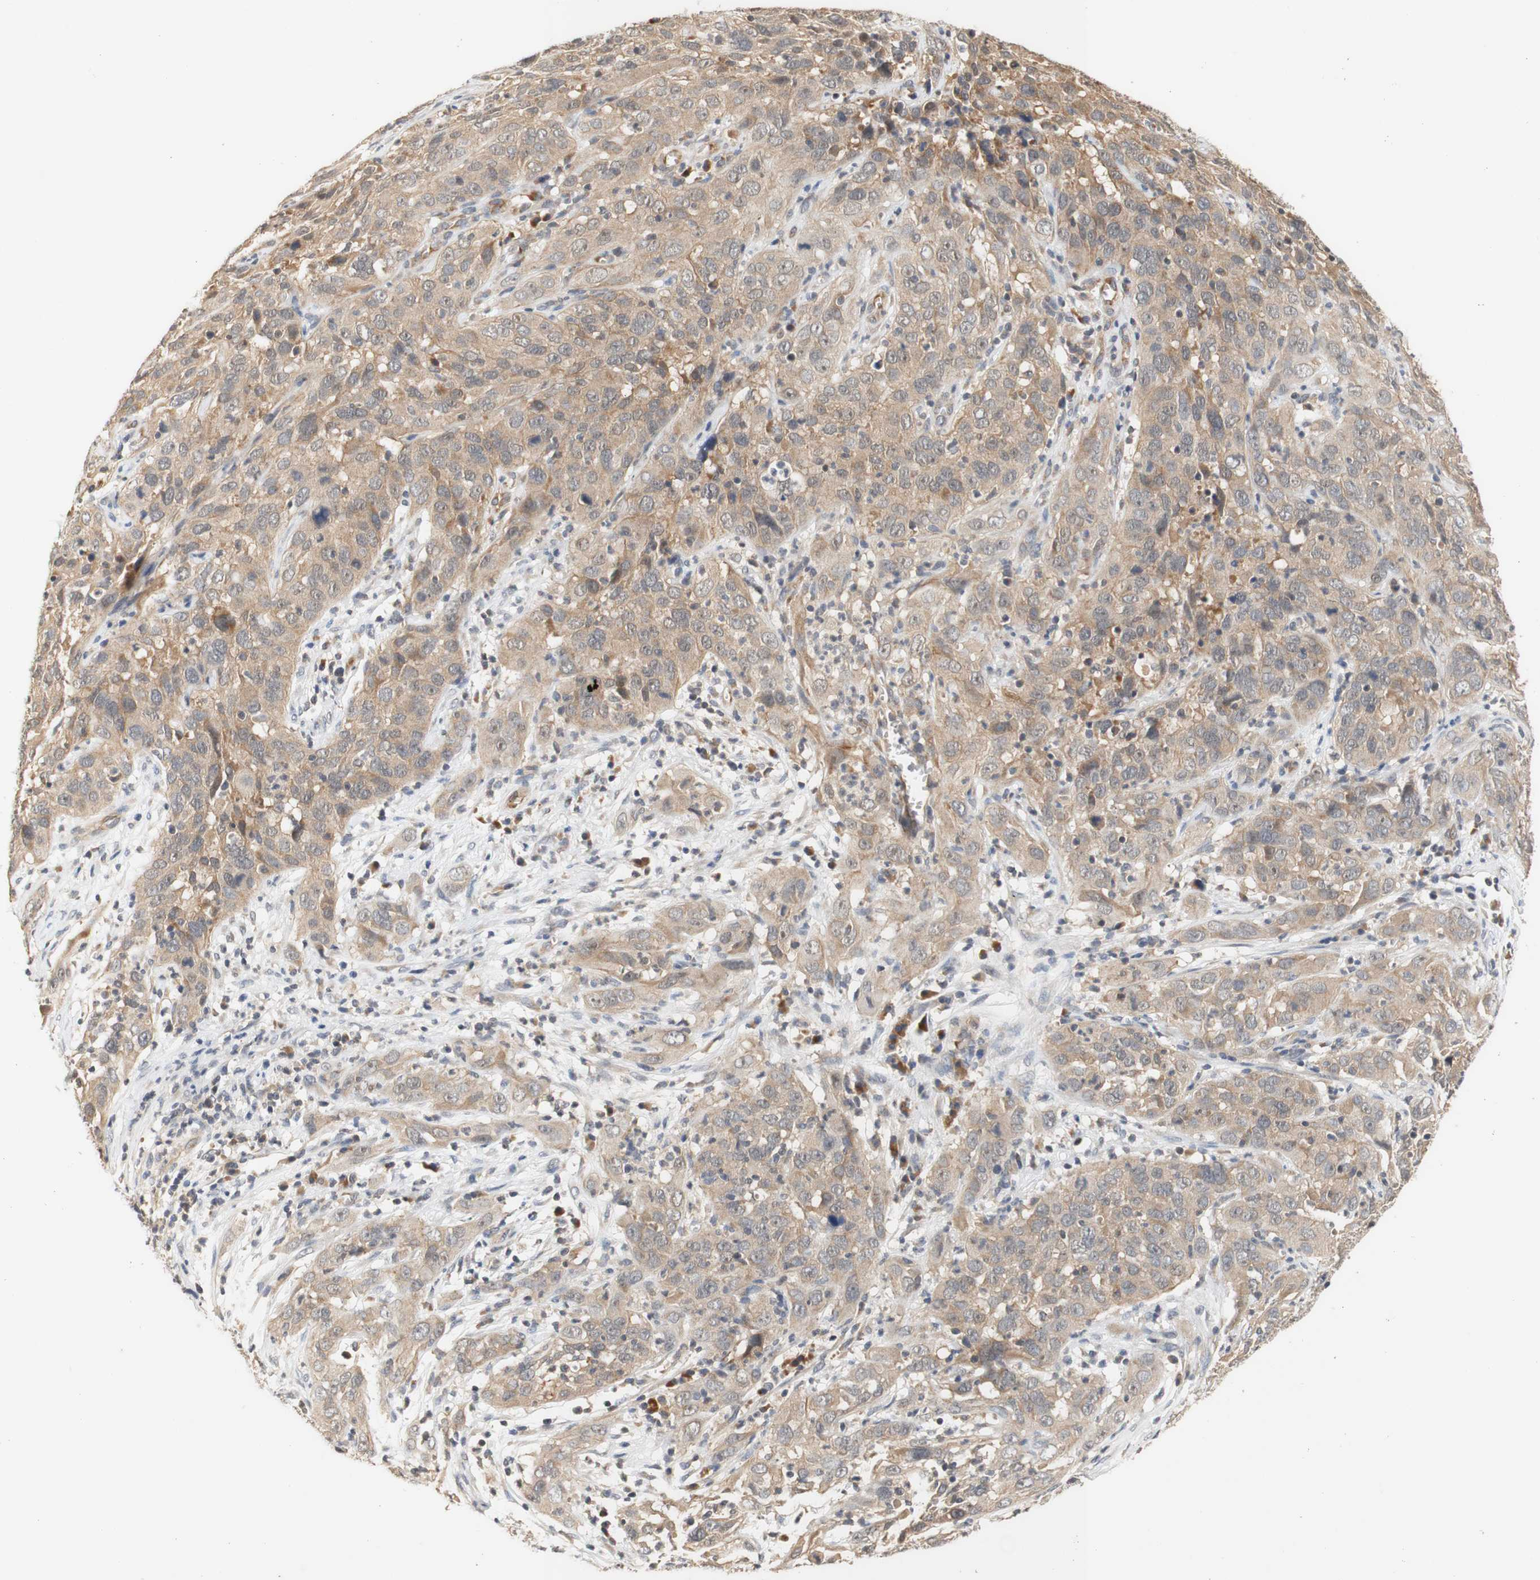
{"staining": {"intensity": "moderate", "quantity": ">75%", "location": "cytoplasmic/membranous"}, "tissue": "cervical cancer", "cell_type": "Tumor cells", "image_type": "cancer", "snomed": [{"axis": "morphology", "description": "Squamous cell carcinoma, NOS"}, {"axis": "topography", "description": "Cervix"}], "caption": "Immunohistochemistry (IHC) of human cervical cancer reveals medium levels of moderate cytoplasmic/membranous positivity in approximately >75% of tumor cells.", "gene": "PIN1", "patient": {"sex": "female", "age": 32}}